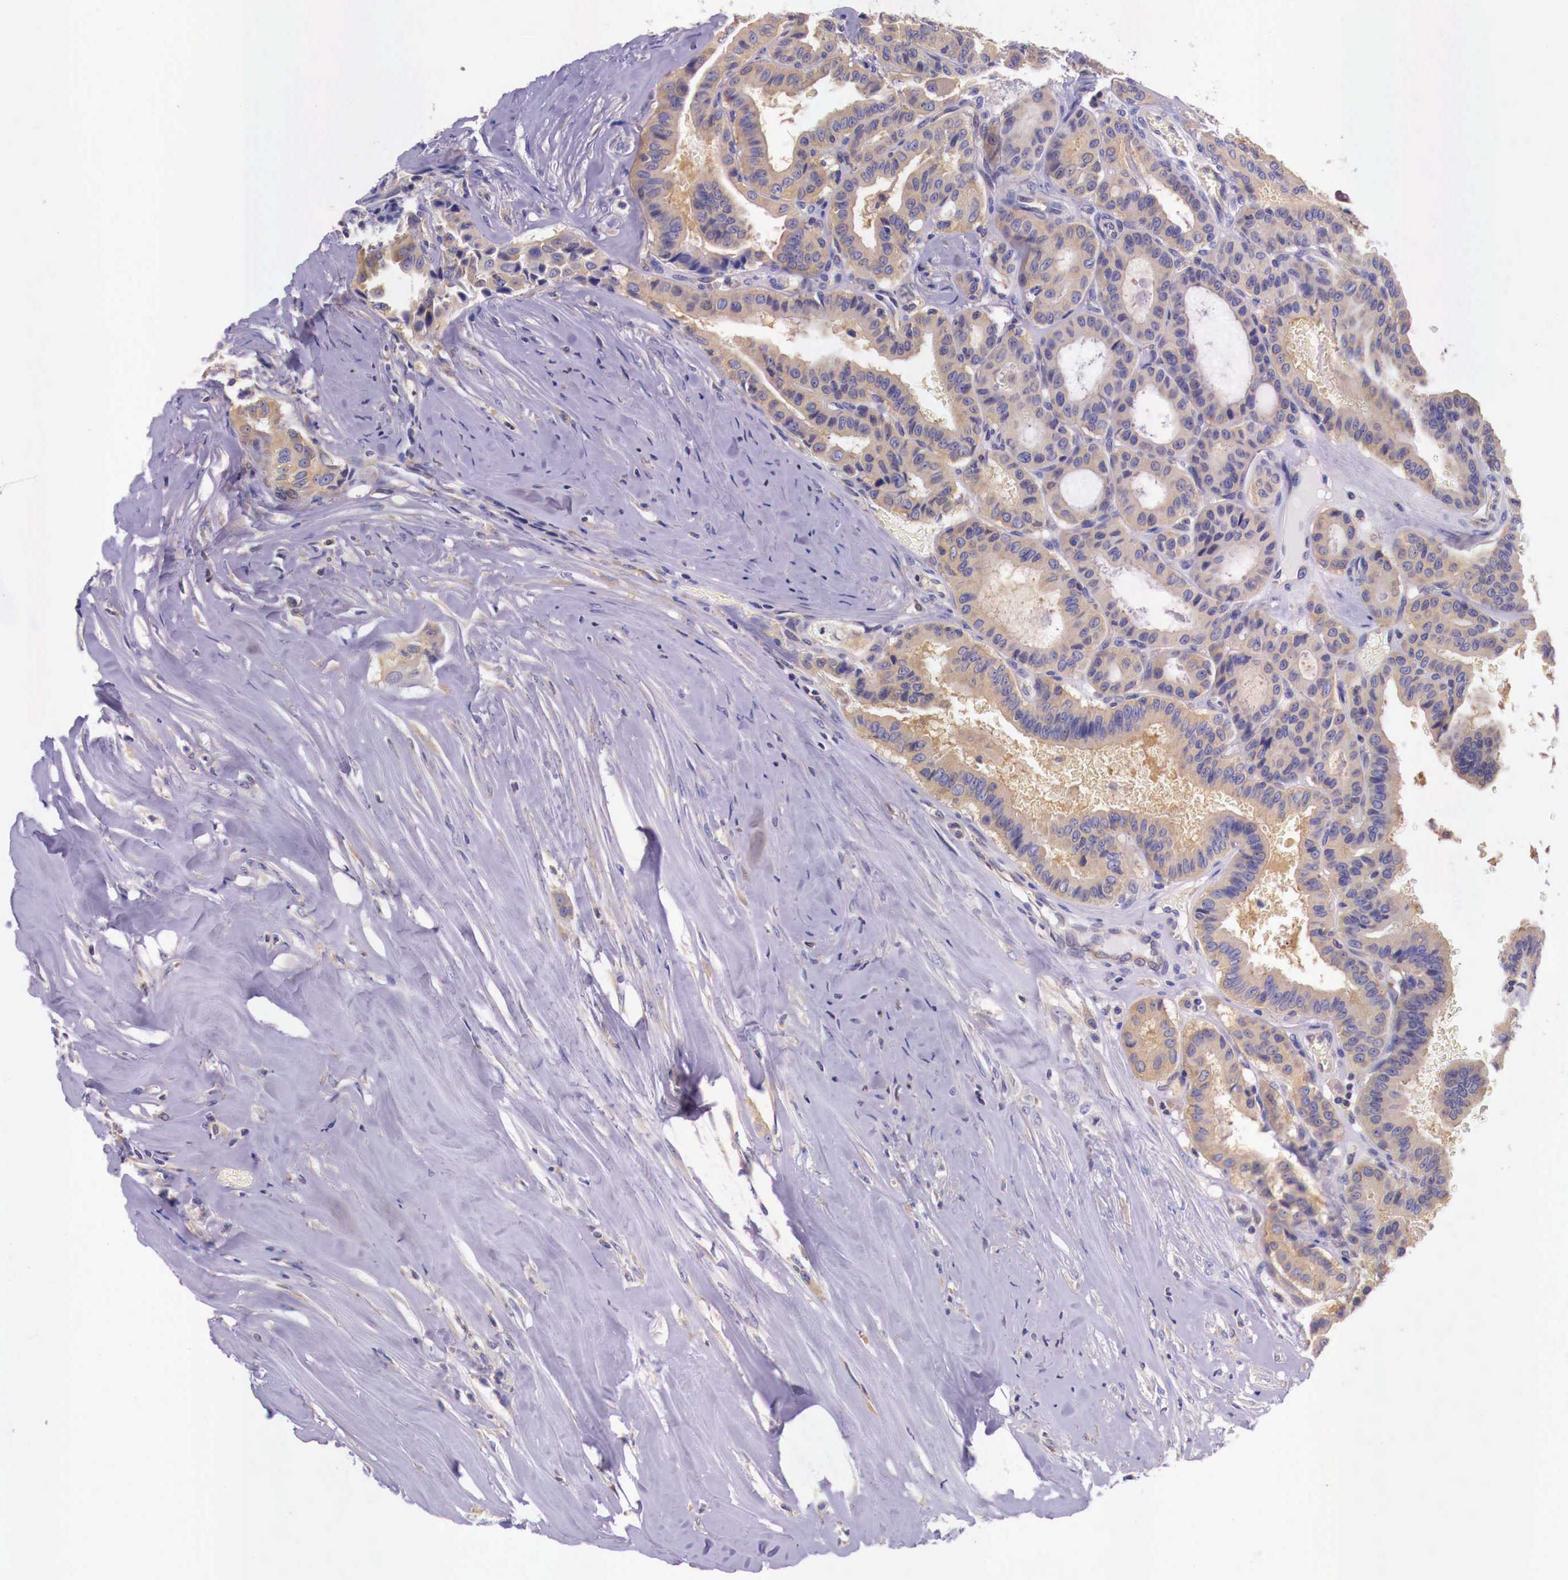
{"staining": {"intensity": "weak", "quantity": ">75%", "location": "cytoplasmic/membranous"}, "tissue": "thyroid cancer", "cell_type": "Tumor cells", "image_type": "cancer", "snomed": [{"axis": "morphology", "description": "Papillary adenocarcinoma, NOS"}, {"axis": "topography", "description": "Thyroid gland"}], "caption": "Weak cytoplasmic/membranous expression is seen in approximately >75% of tumor cells in papillary adenocarcinoma (thyroid).", "gene": "GRIPAP1", "patient": {"sex": "male", "age": 87}}